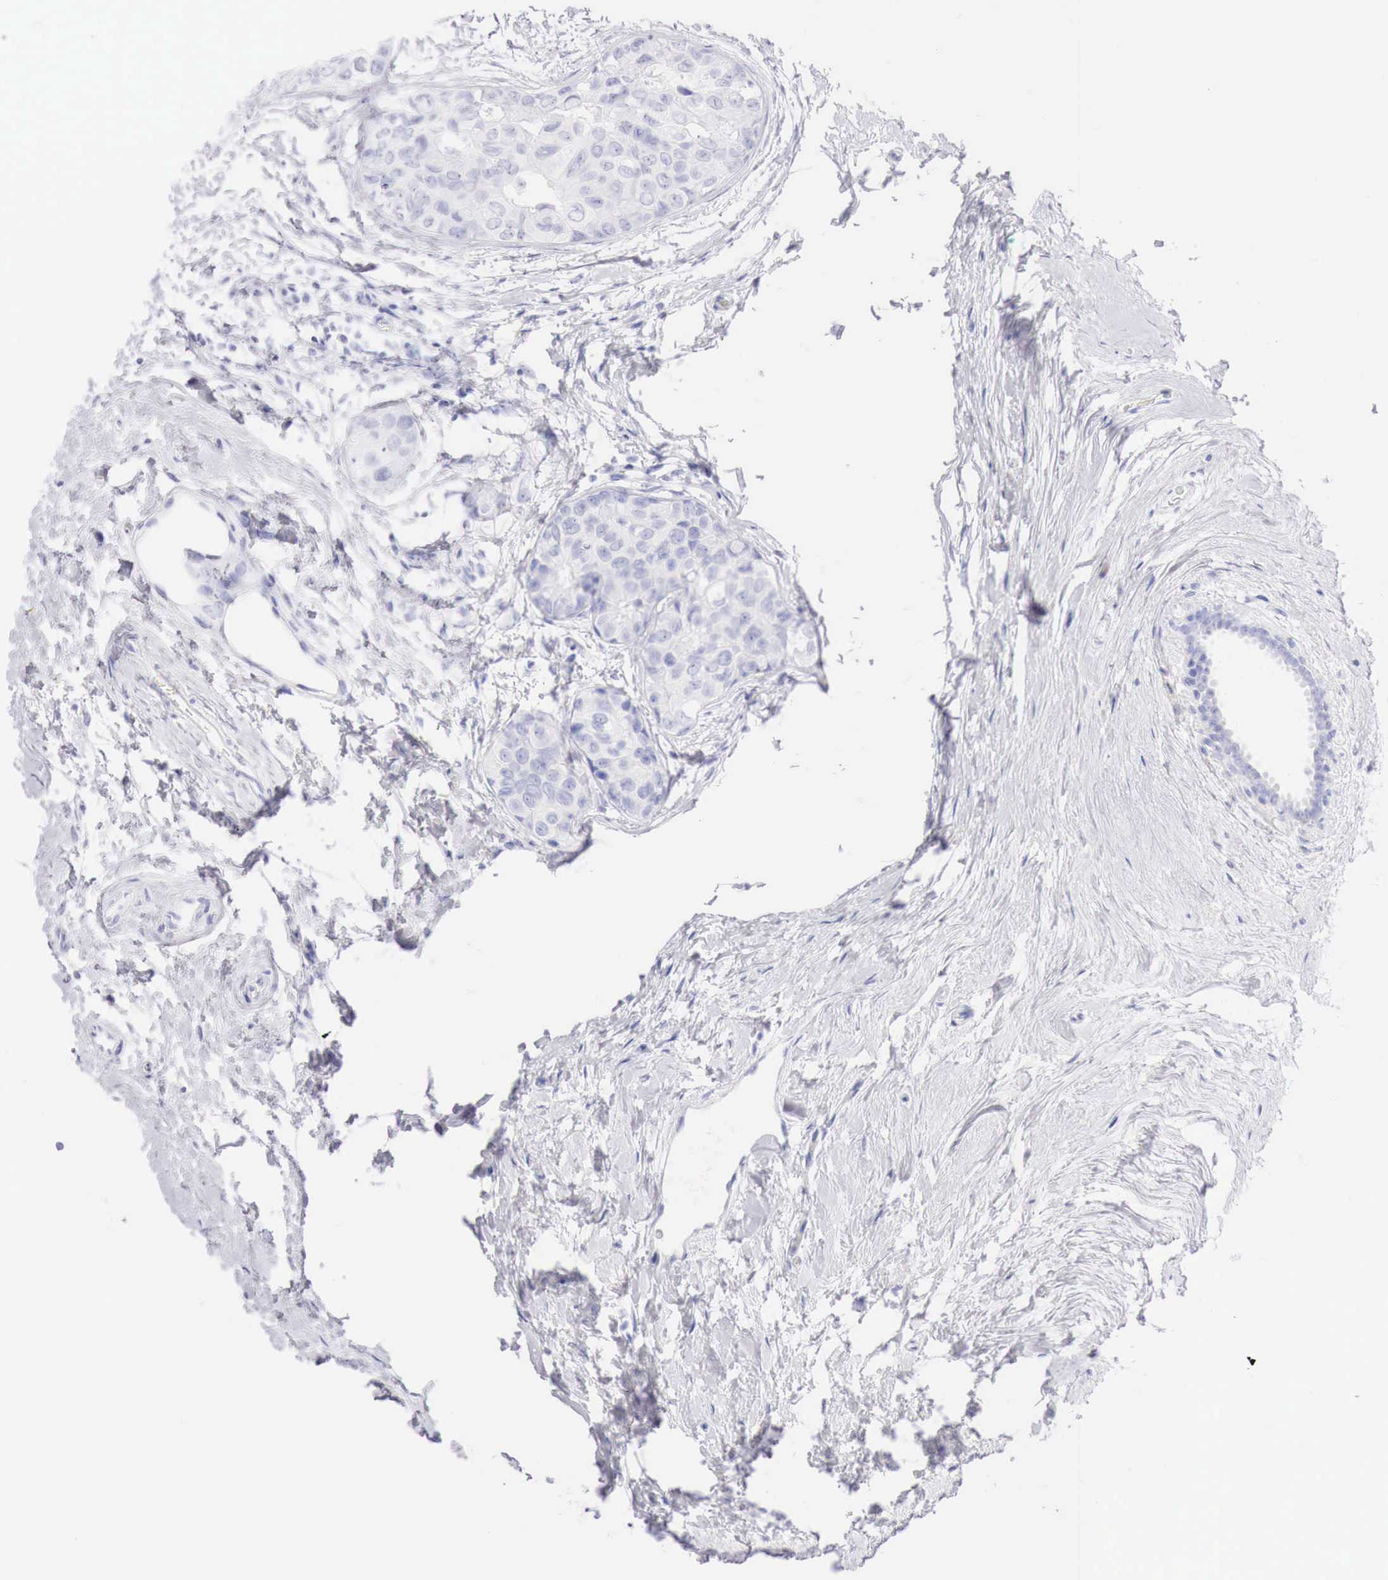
{"staining": {"intensity": "negative", "quantity": "none", "location": "none"}, "tissue": "breast cancer", "cell_type": "Tumor cells", "image_type": "cancer", "snomed": [{"axis": "morphology", "description": "Duct carcinoma"}, {"axis": "topography", "description": "Breast"}], "caption": "This micrograph is of breast infiltrating ductal carcinoma stained with immunohistochemistry to label a protein in brown with the nuclei are counter-stained blue. There is no expression in tumor cells.", "gene": "INHA", "patient": {"sex": "female", "age": 69}}